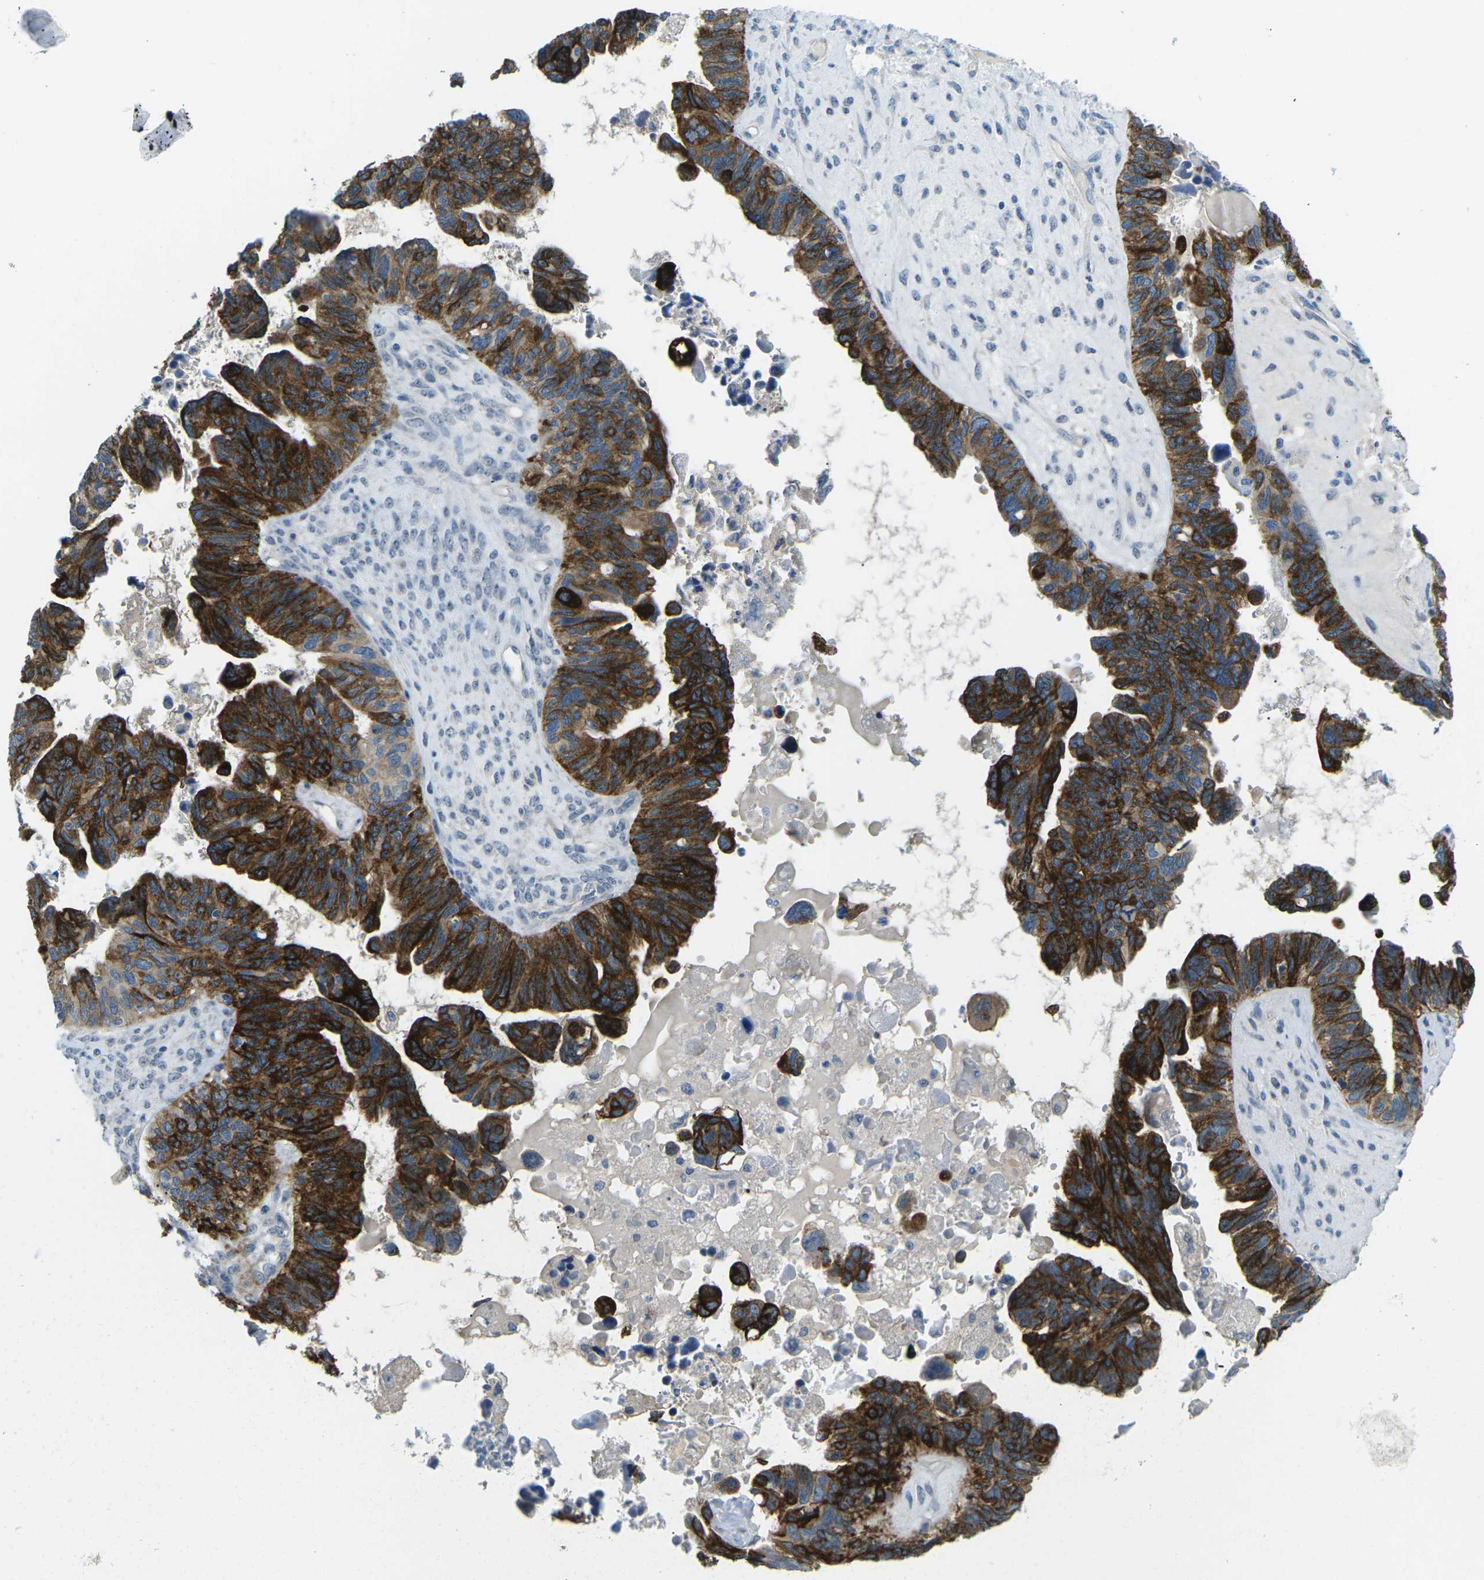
{"staining": {"intensity": "strong", "quantity": ">75%", "location": "cytoplasmic/membranous"}, "tissue": "ovarian cancer", "cell_type": "Tumor cells", "image_type": "cancer", "snomed": [{"axis": "morphology", "description": "Cystadenocarcinoma, serous, NOS"}, {"axis": "topography", "description": "Ovary"}], "caption": "IHC of ovarian serous cystadenocarcinoma exhibits high levels of strong cytoplasmic/membranous positivity in about >75% of tumor cells. (DAB (3,3'-diaminobenzidine) = brown stain, brightfield microscopy at high magnification).", "gene": "CTNND1", "patient": {"sex": "female", "age": 79}}